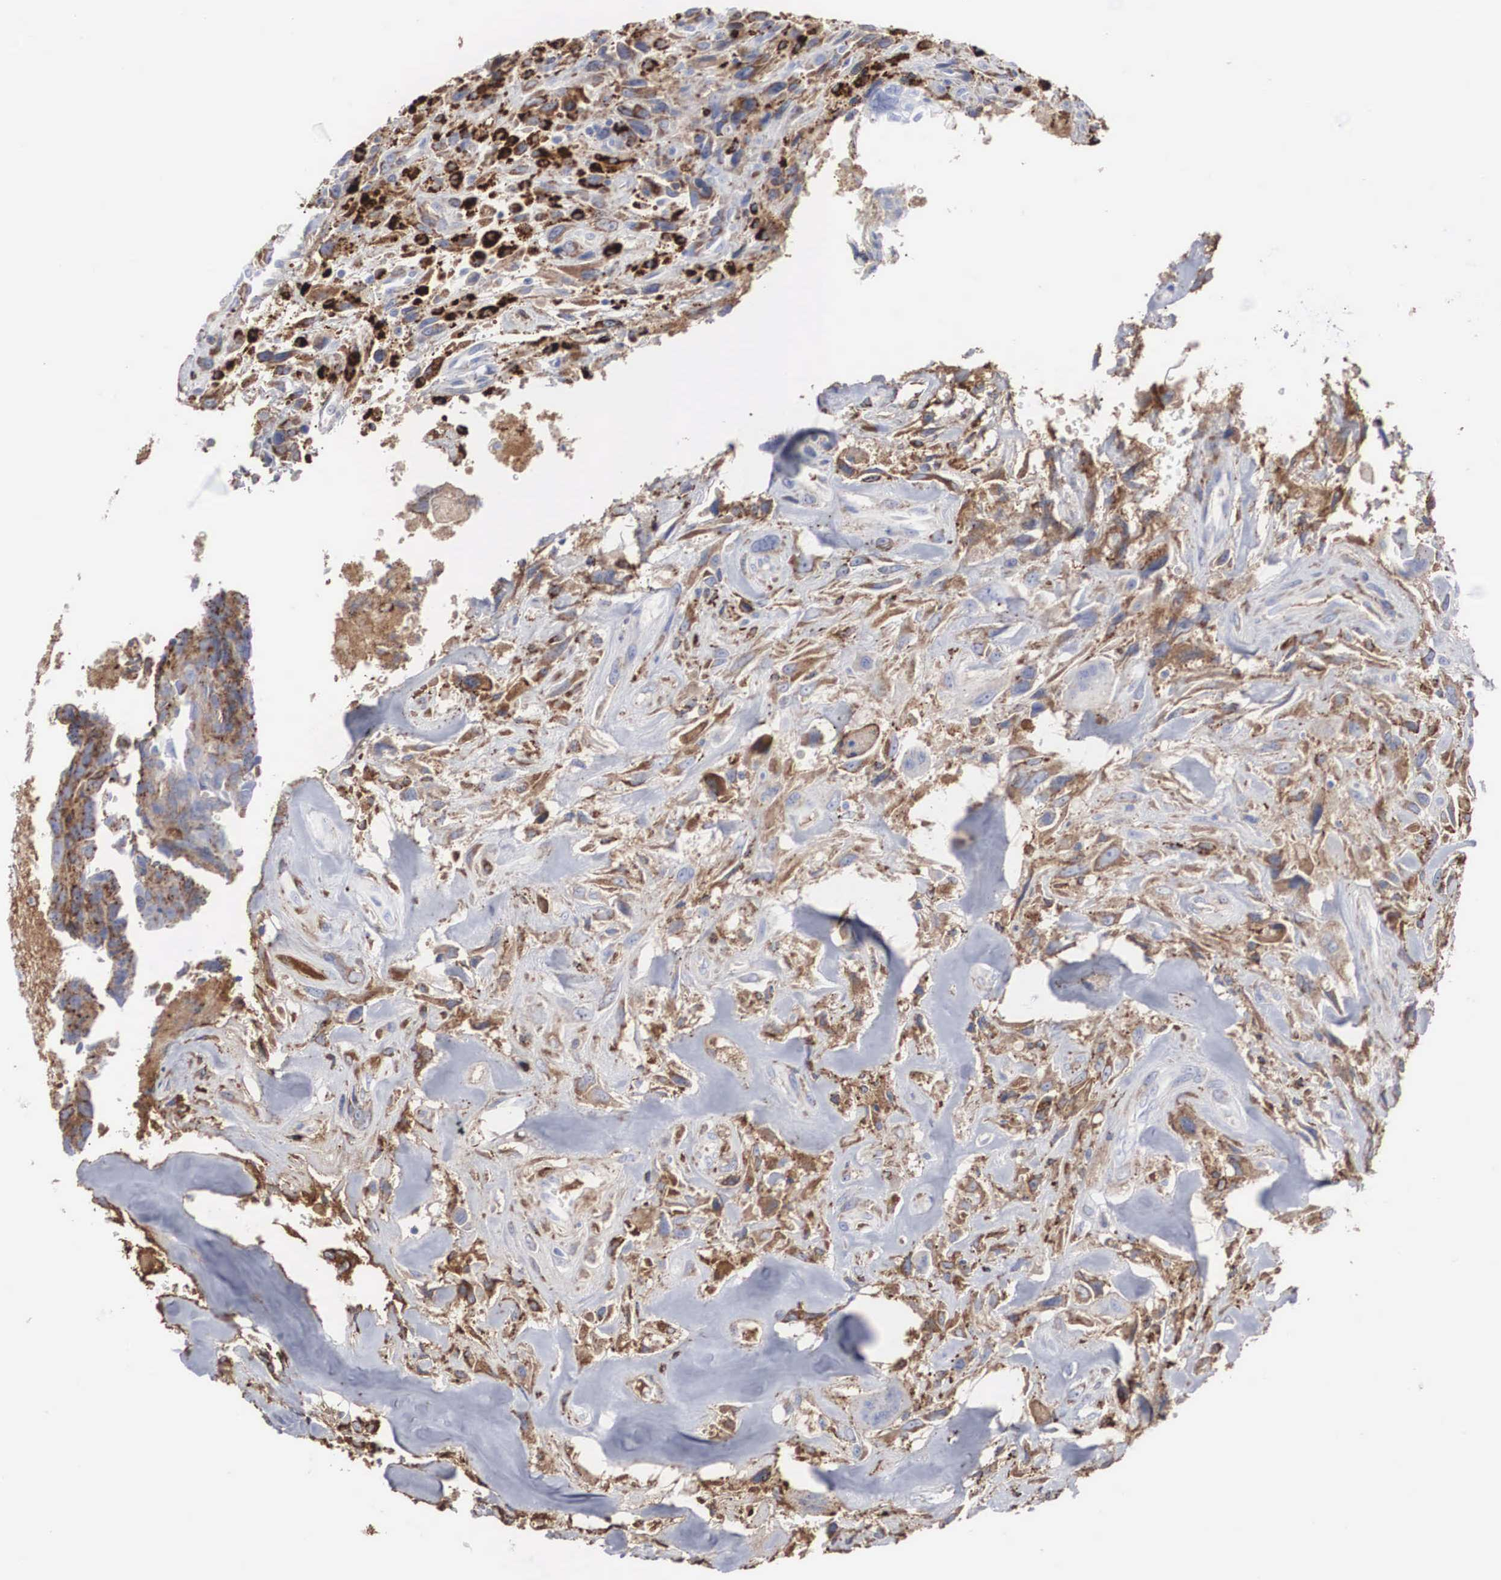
{"staining": {"intensity": "moderate", "quantity": ">75%", "location": "cytoplasmic/membranous"}, "tissue": "breast cancer", "cell_type": "Tumor cells", "image_type": "cancer", "snomed": [{"axis": "morphology", "description": "Neoplasm, malignant, NOS"}, {"axis": "topography", "description": "Breast"}], "caption": "Protein positivity by immunohistochemistry (IHC) shows moderate cytoplasmic/membranous expression in approximately >75% of tumor cells in breast cancer.", "gene": "LGALS3BP", "patient": {"sex": "female", "age": 50}}